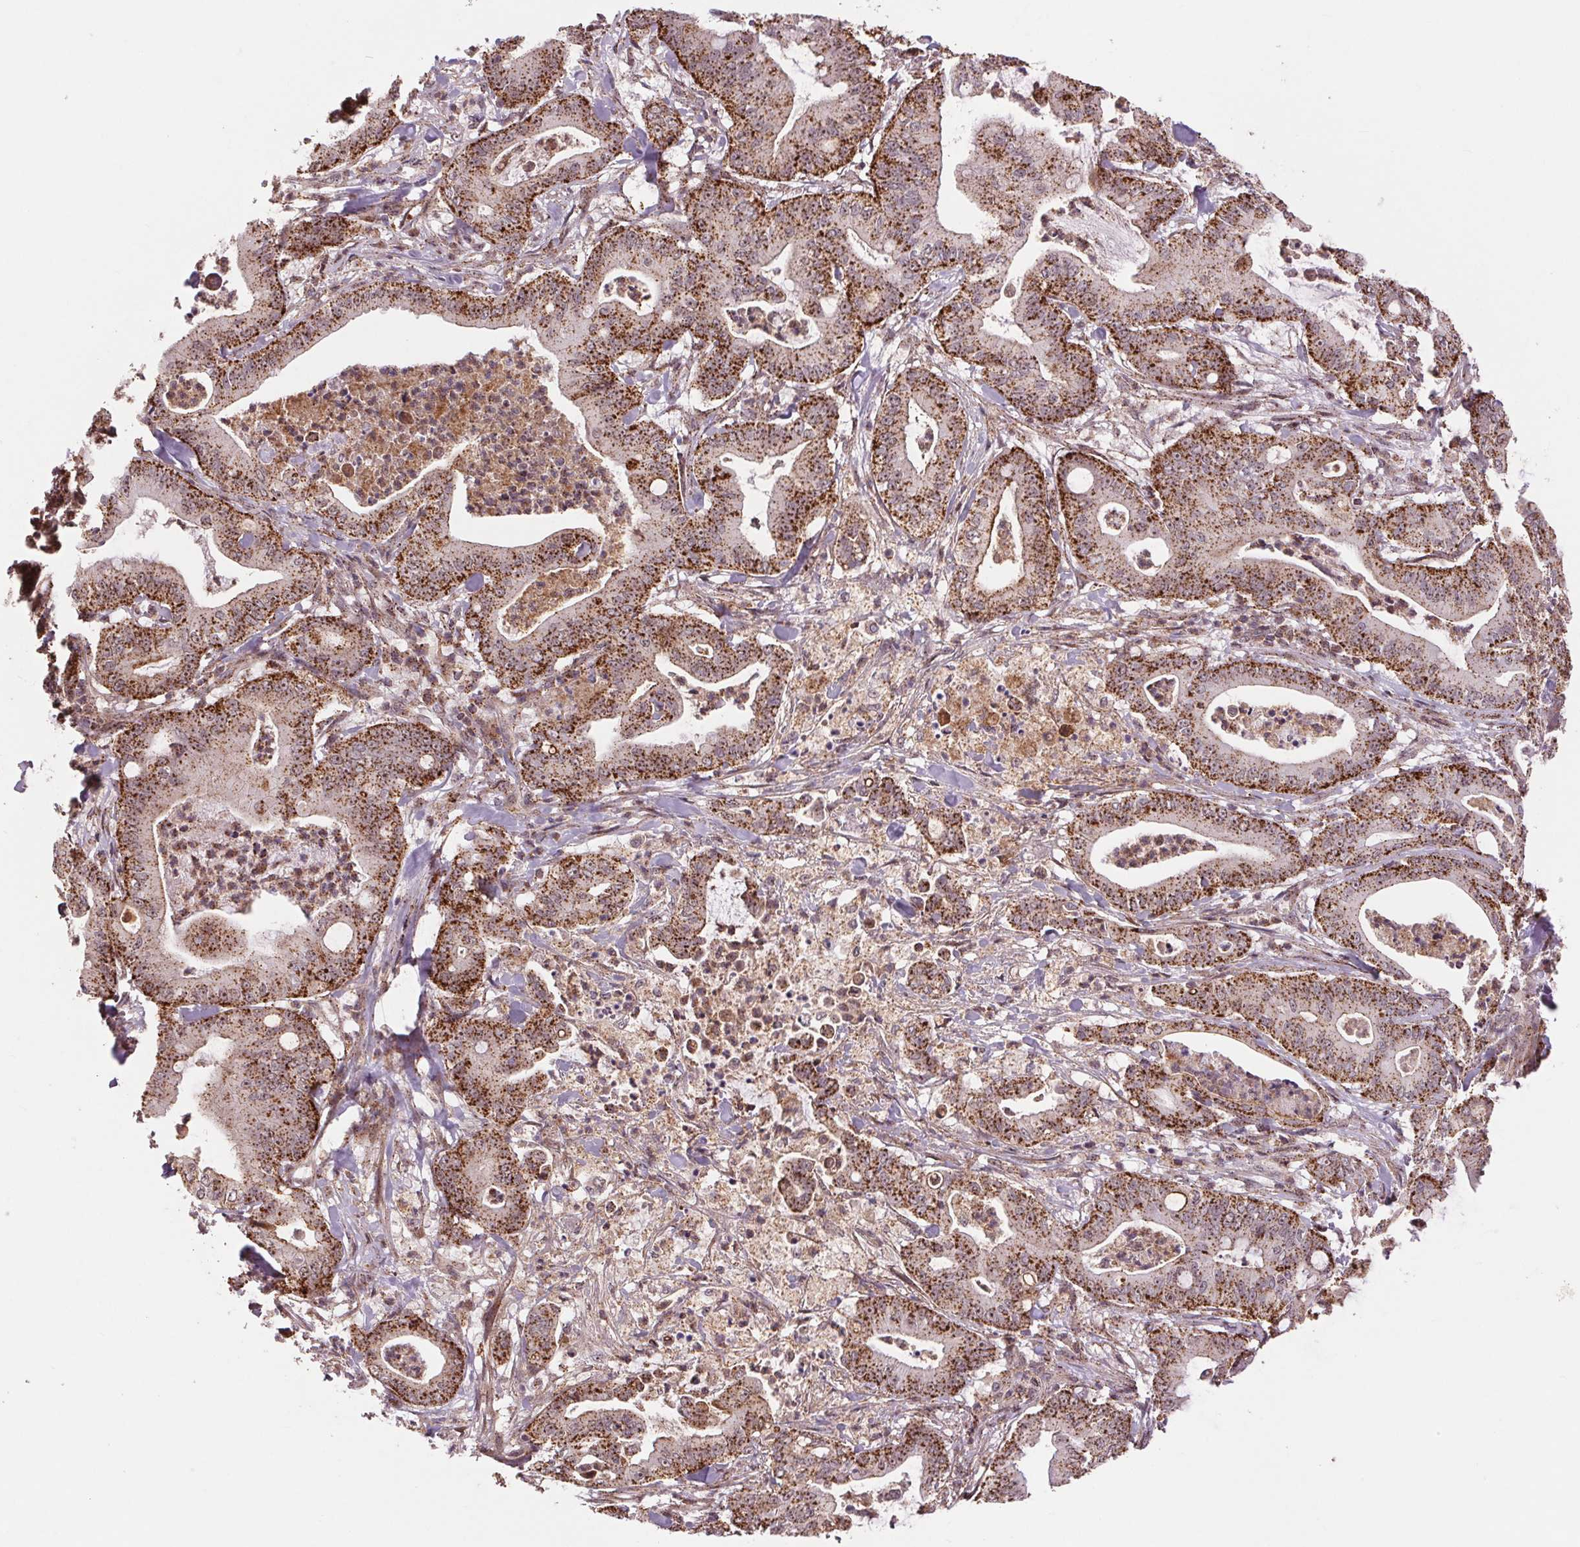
{"staining": {"intensity": "strong", "quantity": ">75%", "location": "cytoplasmic/membranous"}, "tissue": "pancreatic cancer", "cell_type": "Tumor cells", "image_type": "cancer", "snomed": [{"axis": "morphology", "description": "Adenocarcinoma, NOS"}, {"axis": "topography", "description": "Pancreas"}], "caption": "DAB immunohistochemical staining of human adenocarcinoma (pancreatic) reveals strong cytoplasmic/membranous protein staining in about >75% of tumor cells.", "gene": "CHMP4B", "patient": {"sex": "male", "age": 71}}